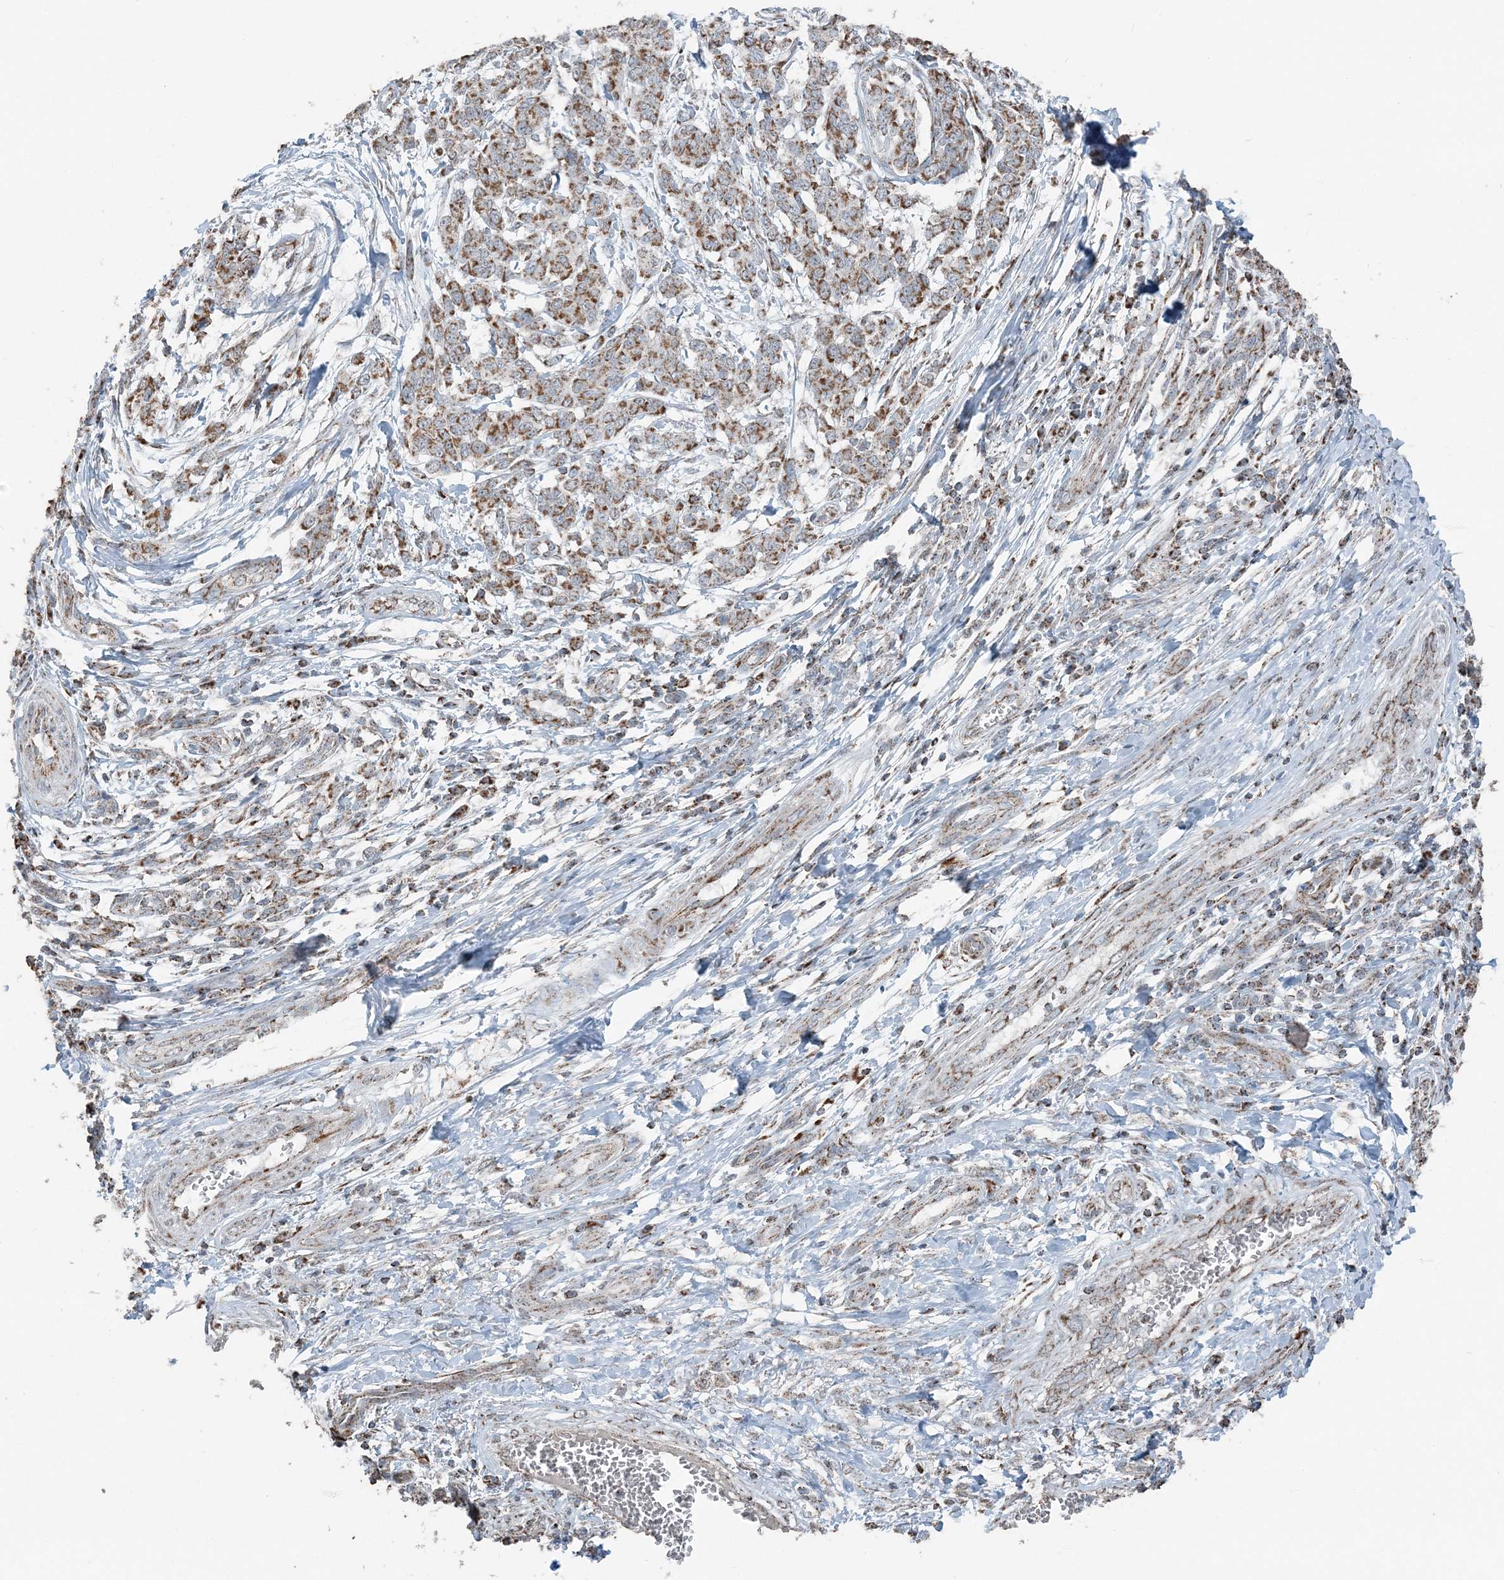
{"staining": {"intensity": "moderate", "quantity": ">75%", "location": "cytoplasmic/membranous"}, "tissue": "melanoma", "cell_type": "Tumor cells", "image_type": "cancer", "snomed": [{"axis": "morphology", "description": "Malignant melanoma, NOS"}, {"axis": "topography", "description": "Skin"}], "caption": "Melanoma tissue demonstrates moderate cytoplasmic/membranous positivity in about >75% of tumor cells", "gene": "SUCLG1", "patient": {"sex": "male", "age": 49}}